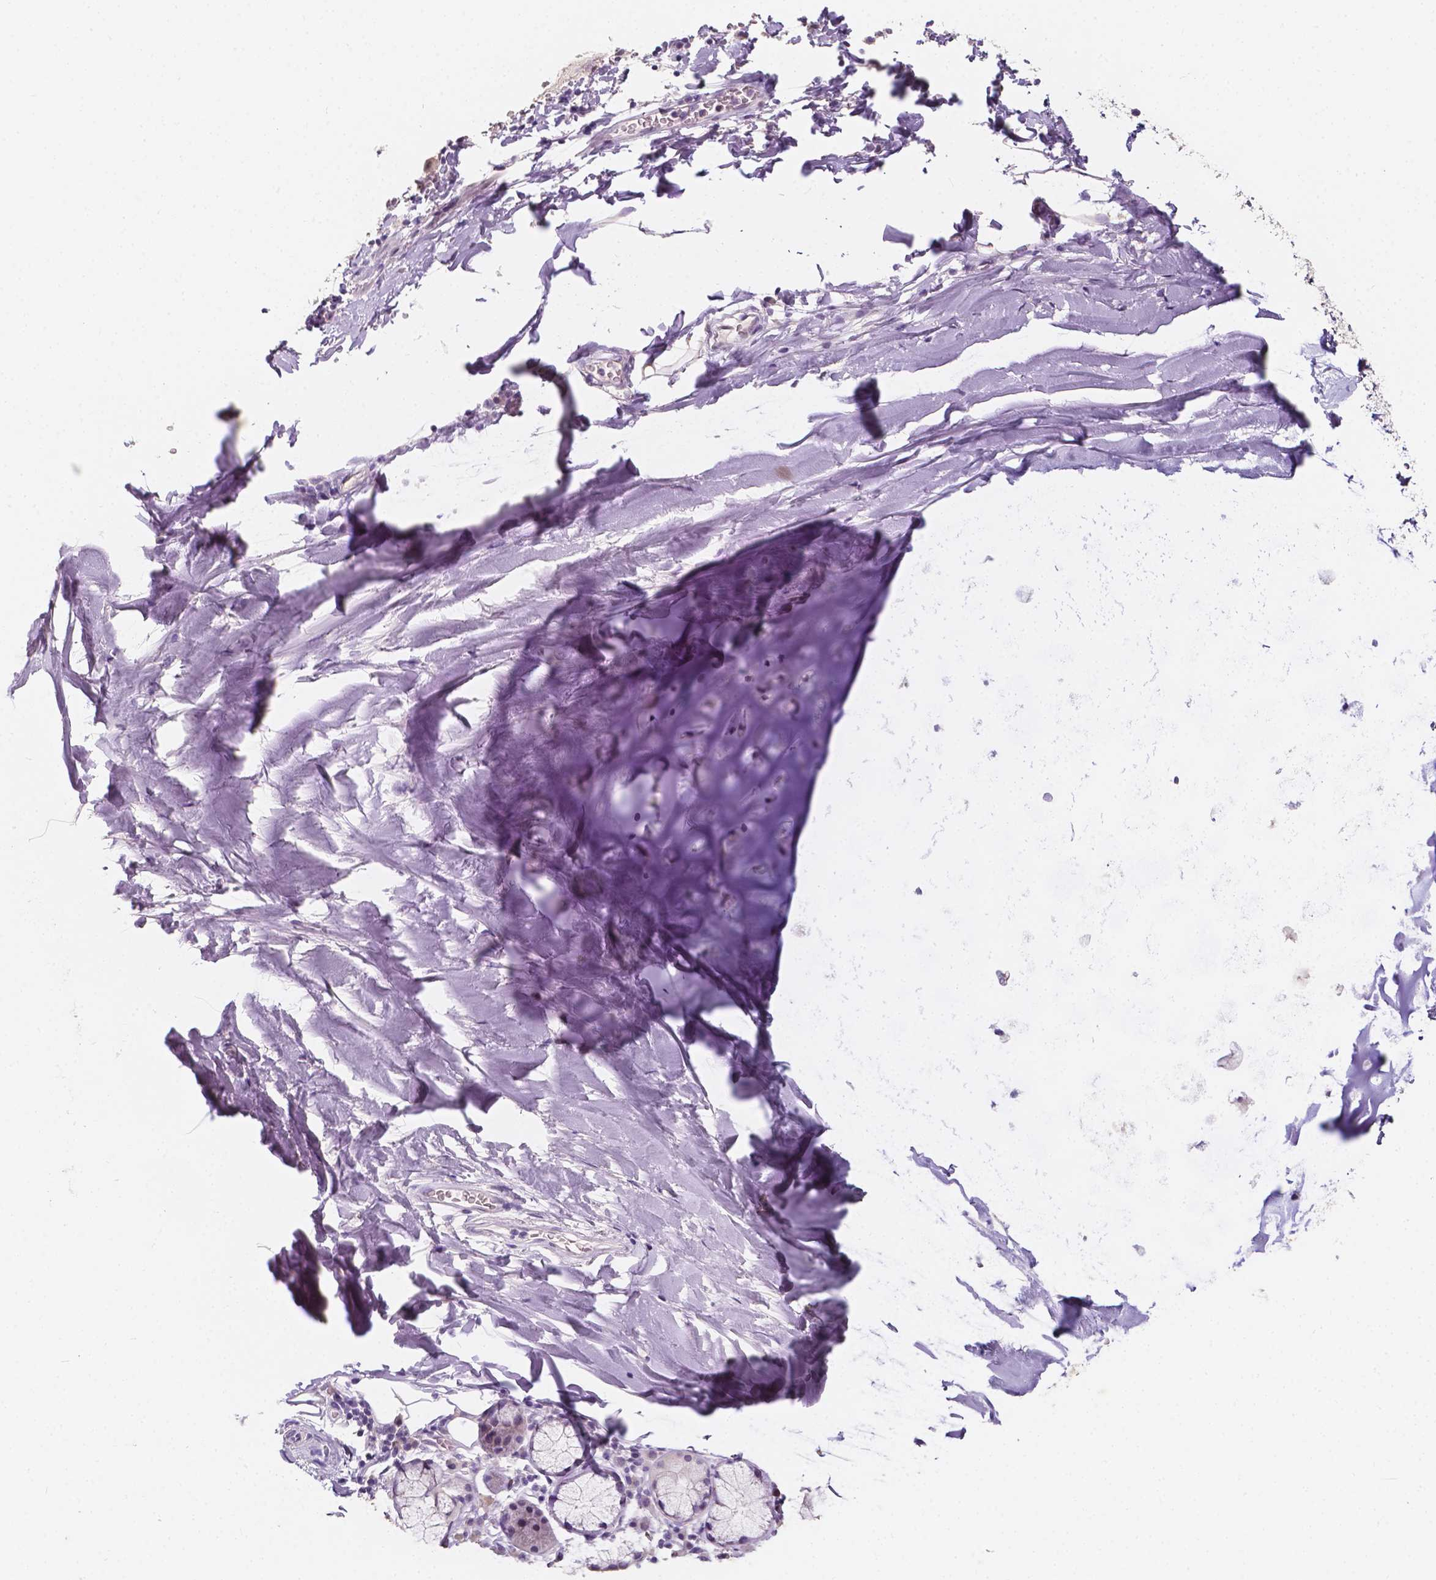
{"staining": {"intensity": "negative", "quantity": "none", "location": "none"}, "tissue": "adipose tissue", "cell_type": "Adipocytes", "image_type": "normal", "snomed": [{"axis": "morphology", "description": "Normal tissue, NOS"}, {"axis": "topography", "description": "Cartilage tissue"}, {"axis": "topography", "description": "Bronchus"}], "caption": "IHC of normal human adipose tissue exhibits no staining in adipocytes.", "gene": "TAL1", "patient": {"sex": "male", "age": 58}}